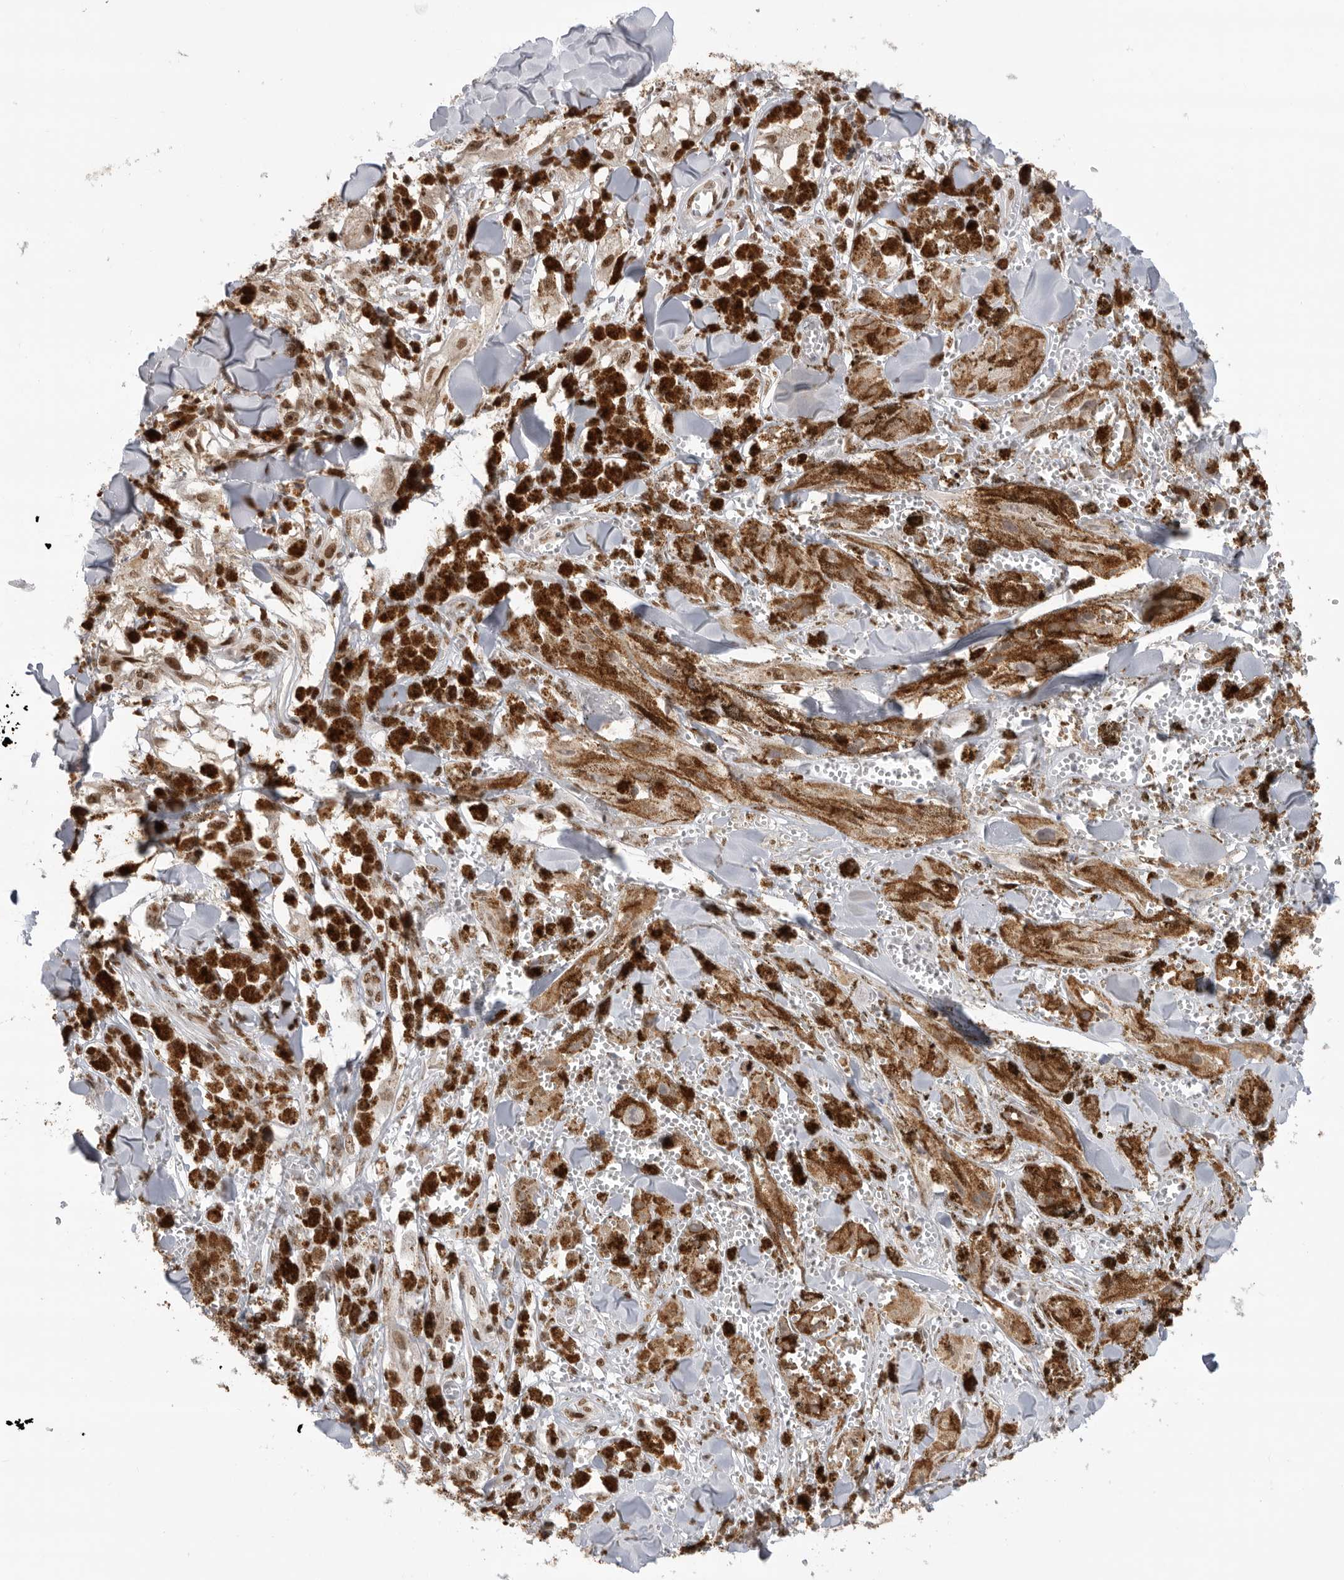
{"staining": {"intensity": "moderate", "quantity": ">75%", "location": "nuclear"}, "tissue": "melanoma", "cell_type": "Tumor cells", "image_type": "cancer", "snomed": [{"axis": "morphology", "description": "Malignant melanoma, NOS"}, {"axis": "topography", "description": "Skin"}], "caption": "Immunohistochemical staining of melanoma demonstrates medium levels of moderate nuclear protein staining in about >75% of tumor cells.", "gene": "ZNF830", "patient": {"sex": "male", "age": 88}}